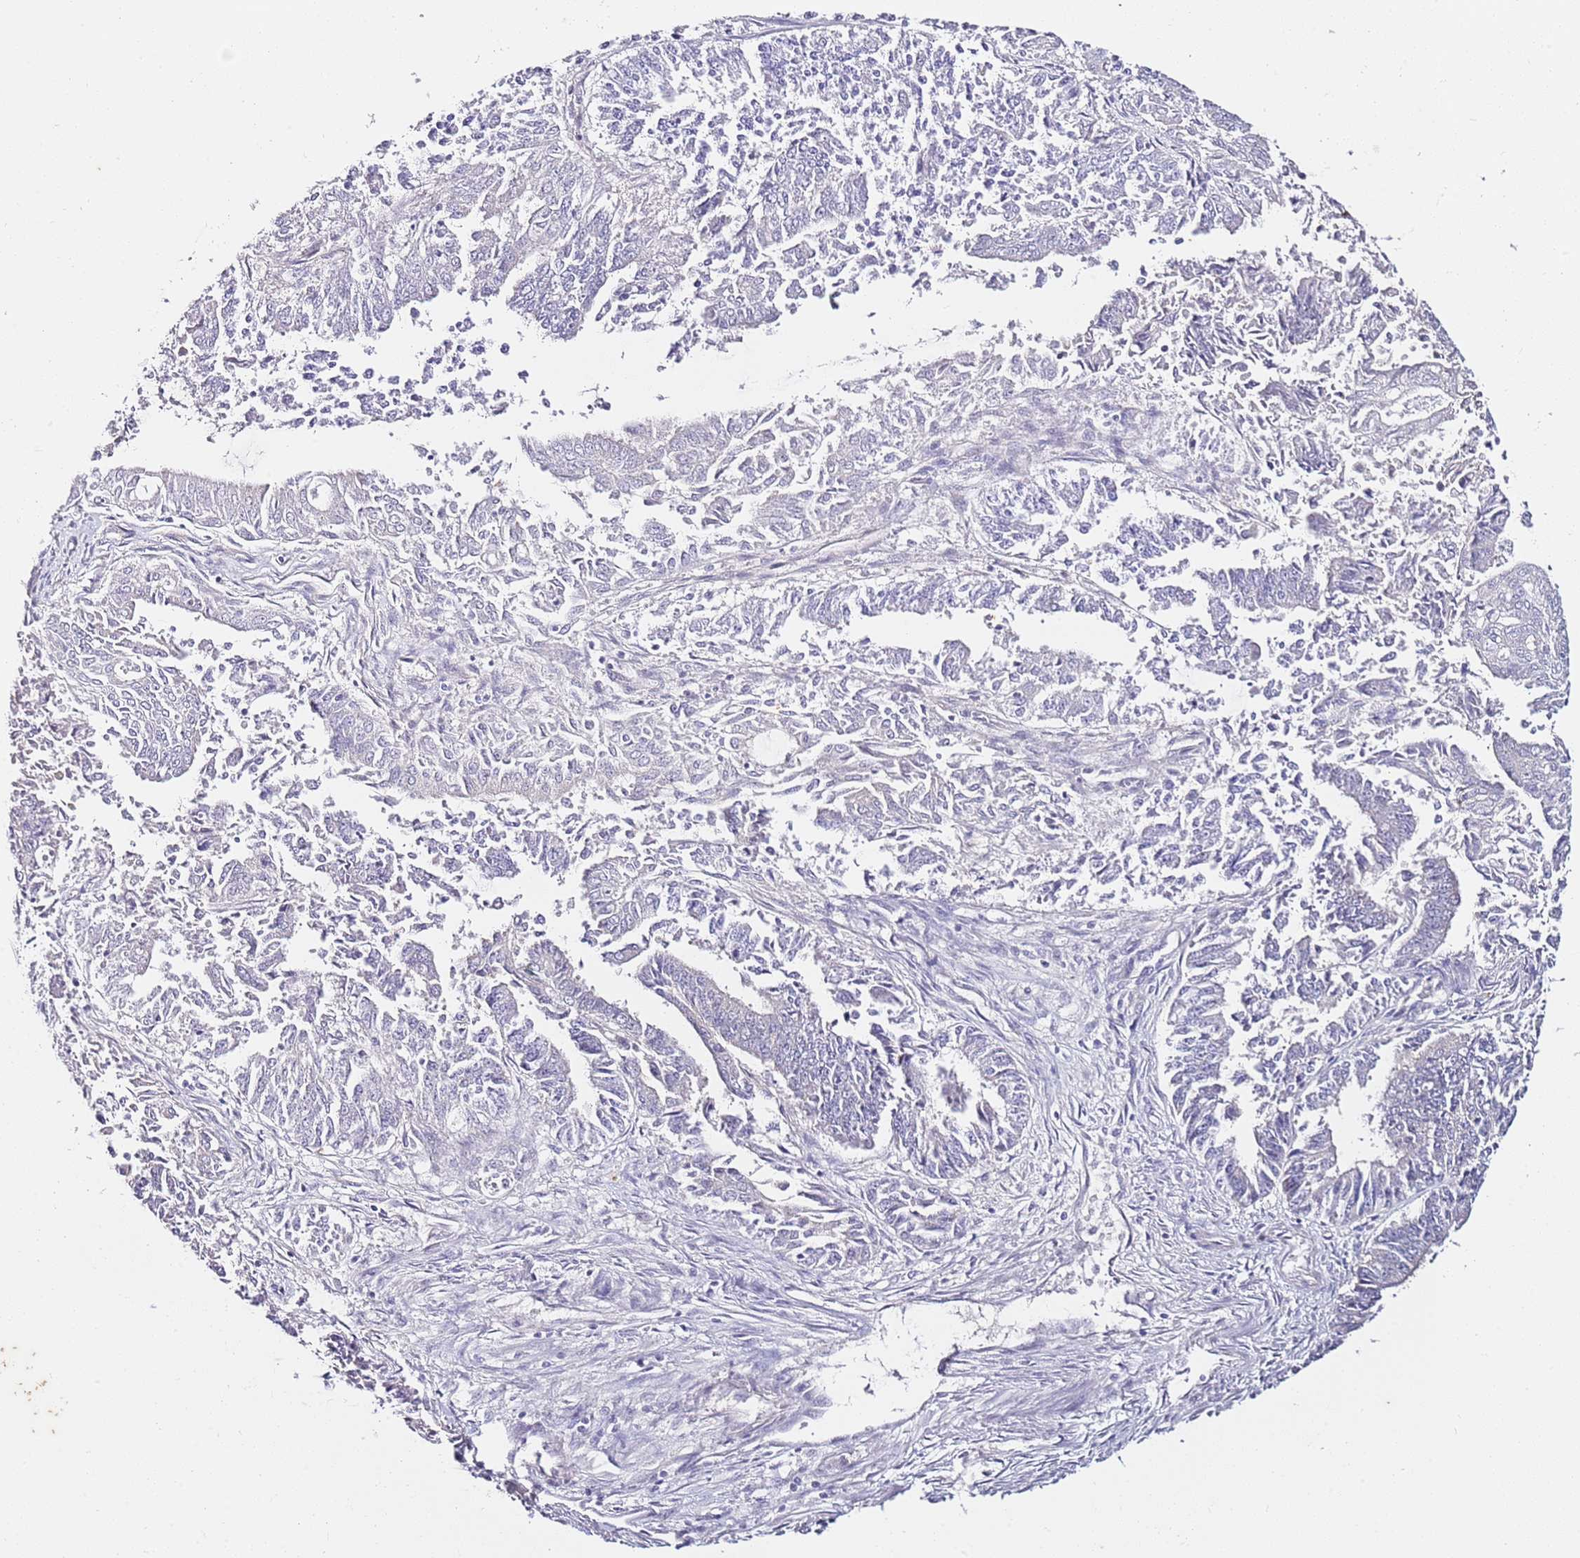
{"staining": {"intensity": "negative", "quantity": "none", "location": "none"}, "tissue": "endometrial cancer", "cell_type": "Tumor cells", "image_type": "cancer", "snomed": [{"axis": "morphology", "description": "Adenocarcinoma, NOS"}, {"axis": "topography", "description": "Endometrium"}], "caption": "Immunohistochemical staining of human adenocarcinoma (endometrial) reveals no significant staining in tumor cells.", "gene": "SRRM5", "patient": {"sex": "female", "age": 73}}